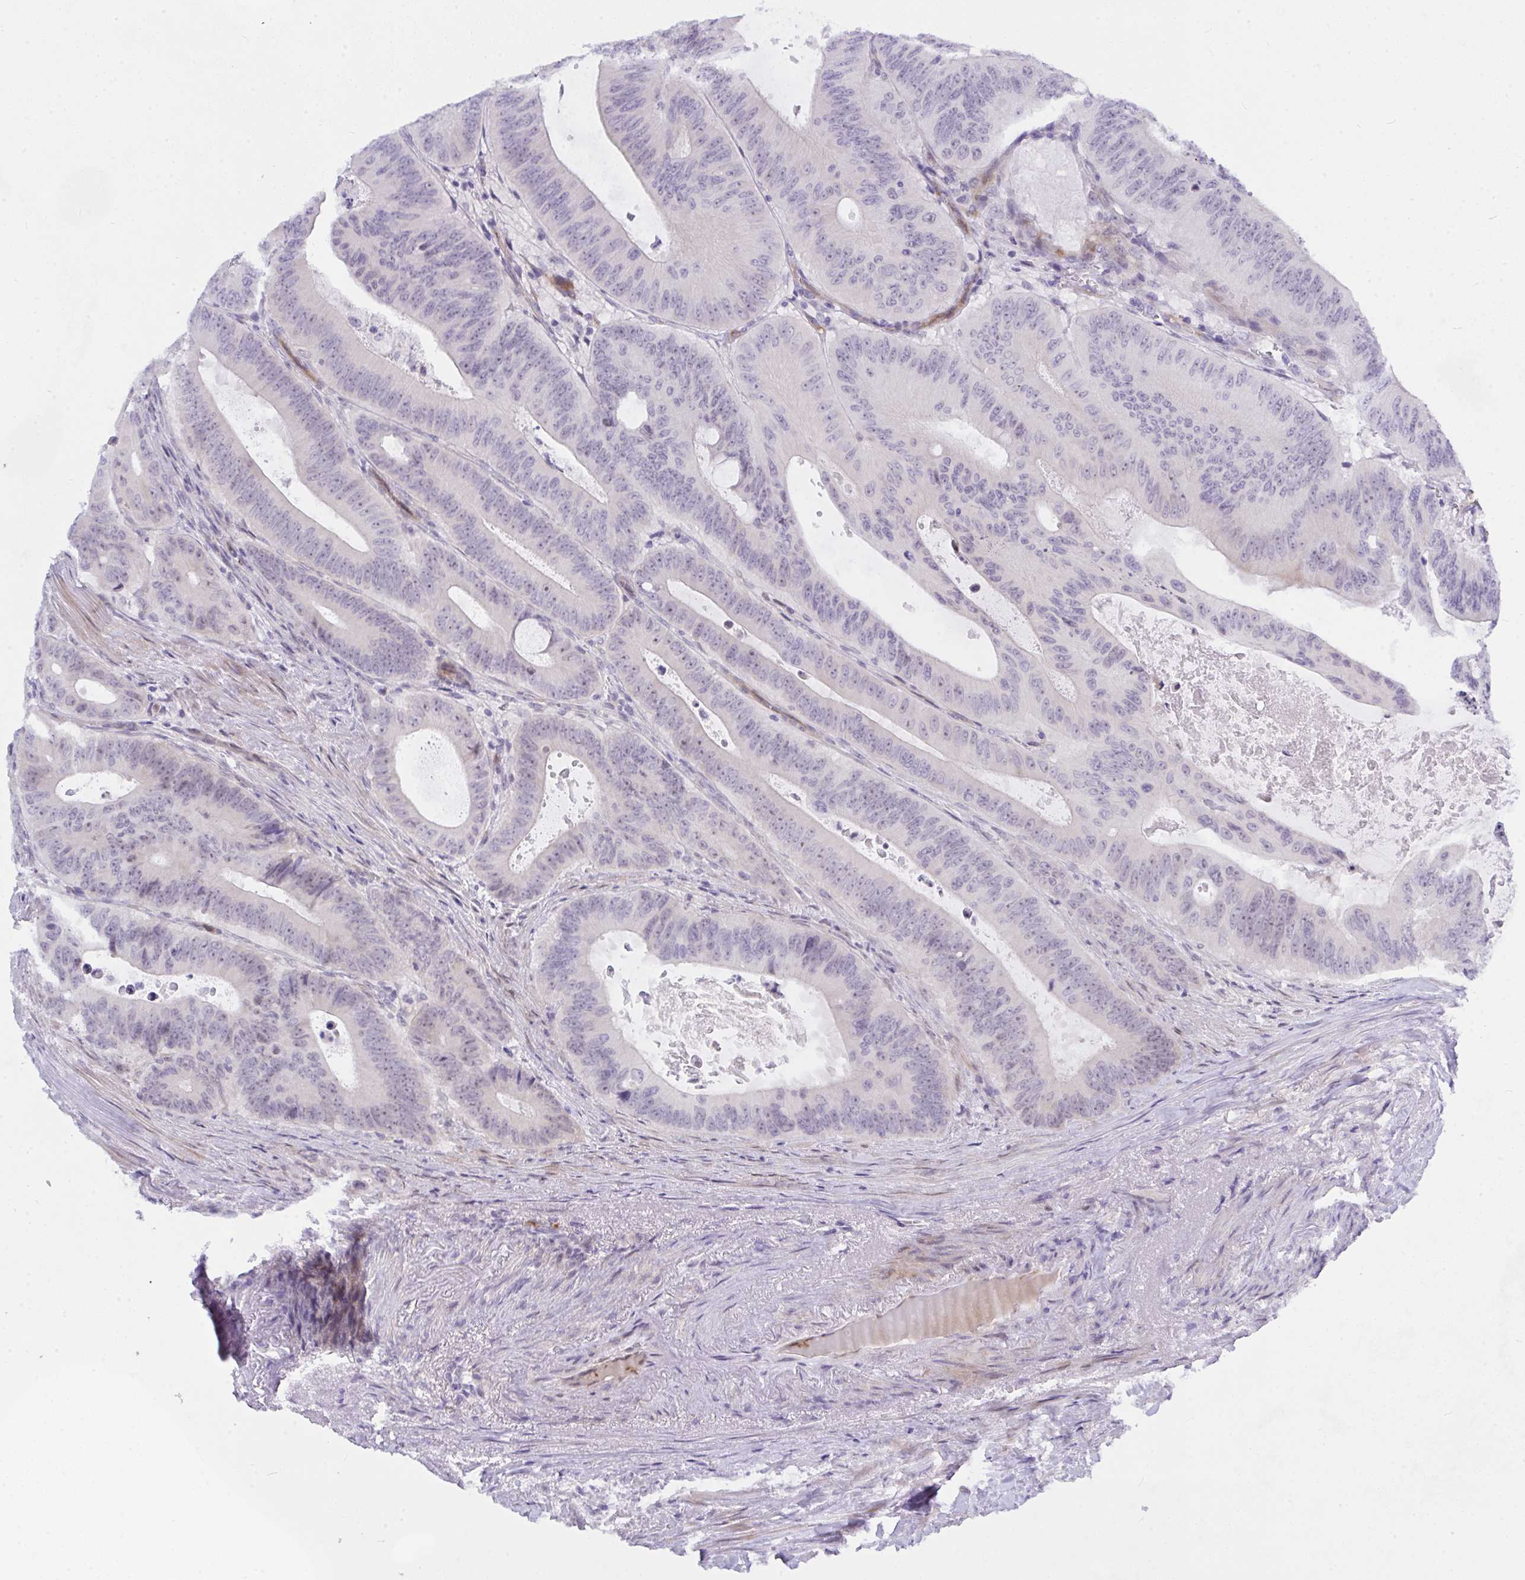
{"staining": {"intensity": "negative", "quantity": "none", "location": "none"}, "tissue": "colorectal cancer", "cell_type": "Tumor cells", "image_type": "cancer", "snomed": [{"axis": "morphology", "description": "Adenocarcinoma, NOS"}, {"axis": "topography", "description": "Colon"}], "caption": "High power microscopy image of an immunohistochemistry (IHC) micrograph of colorectal adenocarcinoma, revealing no significant staining in tumor cells.", "gene": "NFXL1", "patient": {"sex": "male", "age": 62}}